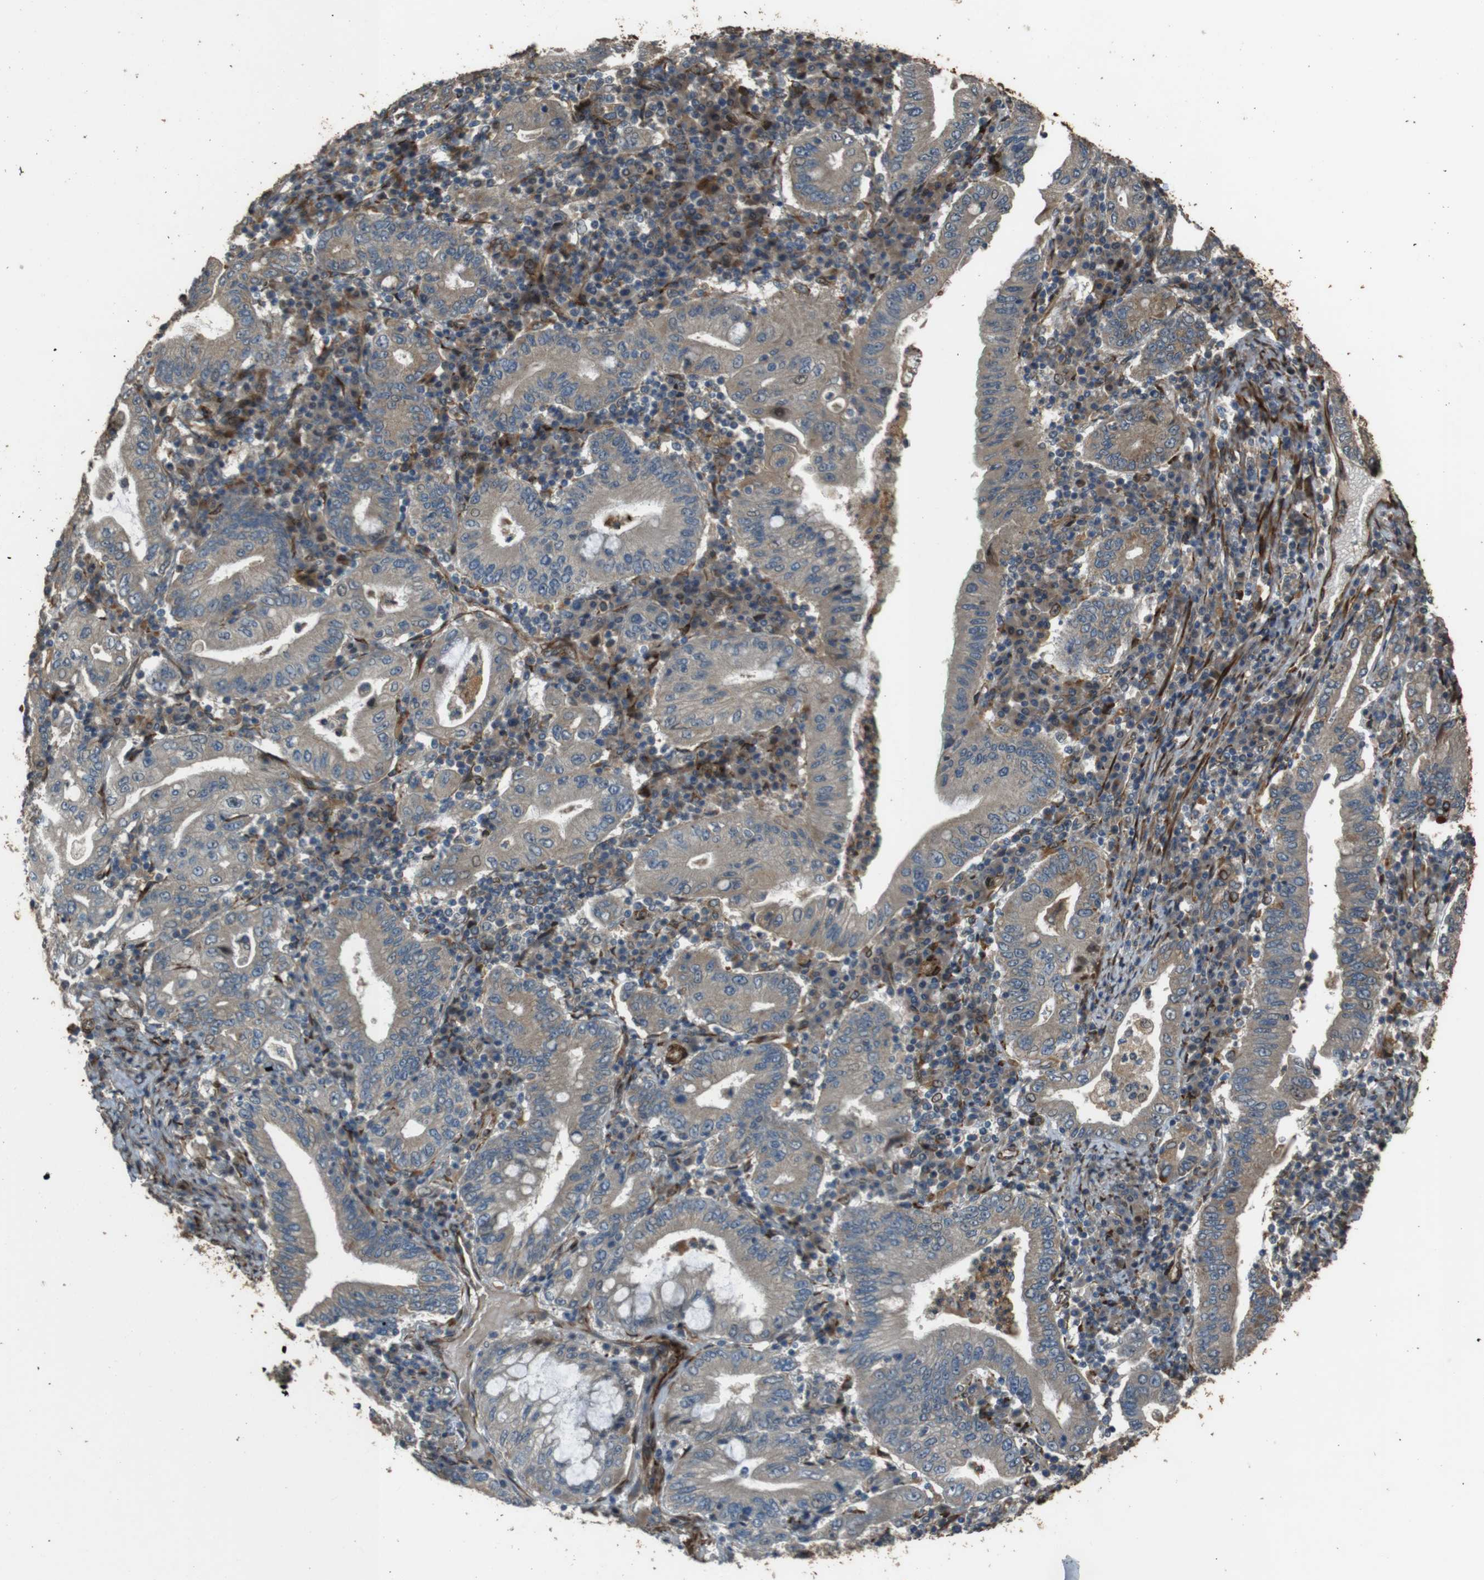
{"staining": {"intensity": "moderate", "quantity": ">75%", "location": "cytoplasmic/membranous"}, "tissue": "stomach cancer", "cell_type": "Tumor cells", "image_type": "cancer", "snomed": [{"axis": "morphology", "description": "Normal tissue, NOS"}, {"axis": "morphology", "description": "Adenocarcinoma, NOS"}, {"axis": "topography", "description": "Esophagus"}, {"axis": "topography", "description": "Stomach, upper"}, {"axis": "topography", "description": "Peripheral nerve tissue"}], "caption": "High-magnification brightfield microscopy of stomach adenocarcinoma stained with DAB (3,3'-diaminobenzidine) (brown) and counterstained with hematoxylin (blue). tumor cells exhibit moderate cytoplasmic/membranous positivity is identified in approximately>75% of cells.", "gene": "MSRB3", "patient": {"sex": "male", "age": 62}}